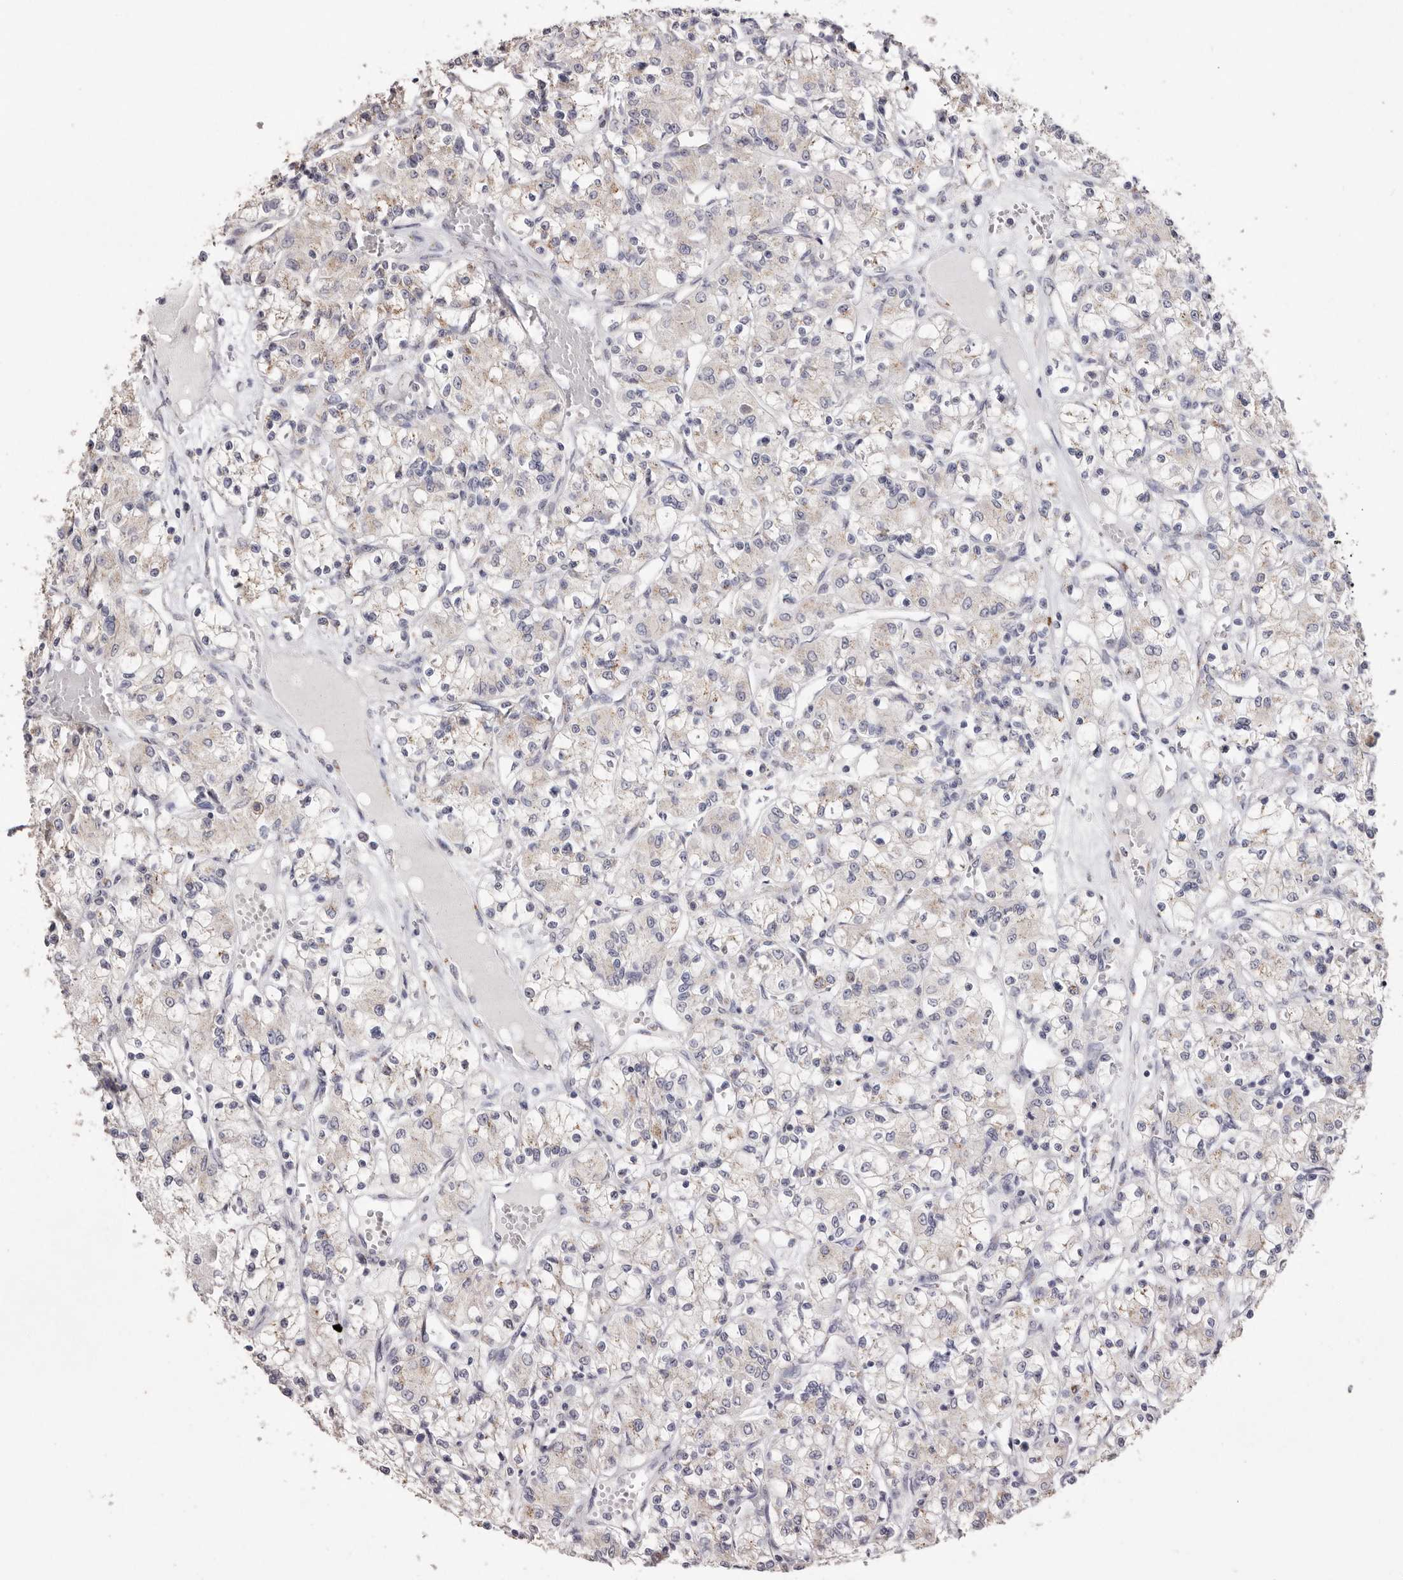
{"staining": {"intensity": "weak", "quantity": "<25%", "location": "cytoplasmic/membranous"}, "tissue": "renal cancer", "cell_type": "Tumor cells", "image_type": "cancer", "snomed": [{"axis": "morphology", "description": "Adenocarcinoma, NOS"}, {"axis": "topography", "description": "Kidney"}], "caption": "IHC histopathology image of human adenocarcinoma (renal) stained for a protein (brown), which exhibits no staining in tumor cells.", "gene": "LGALS7B", "patient": {"sex": "female", "age": 59}}